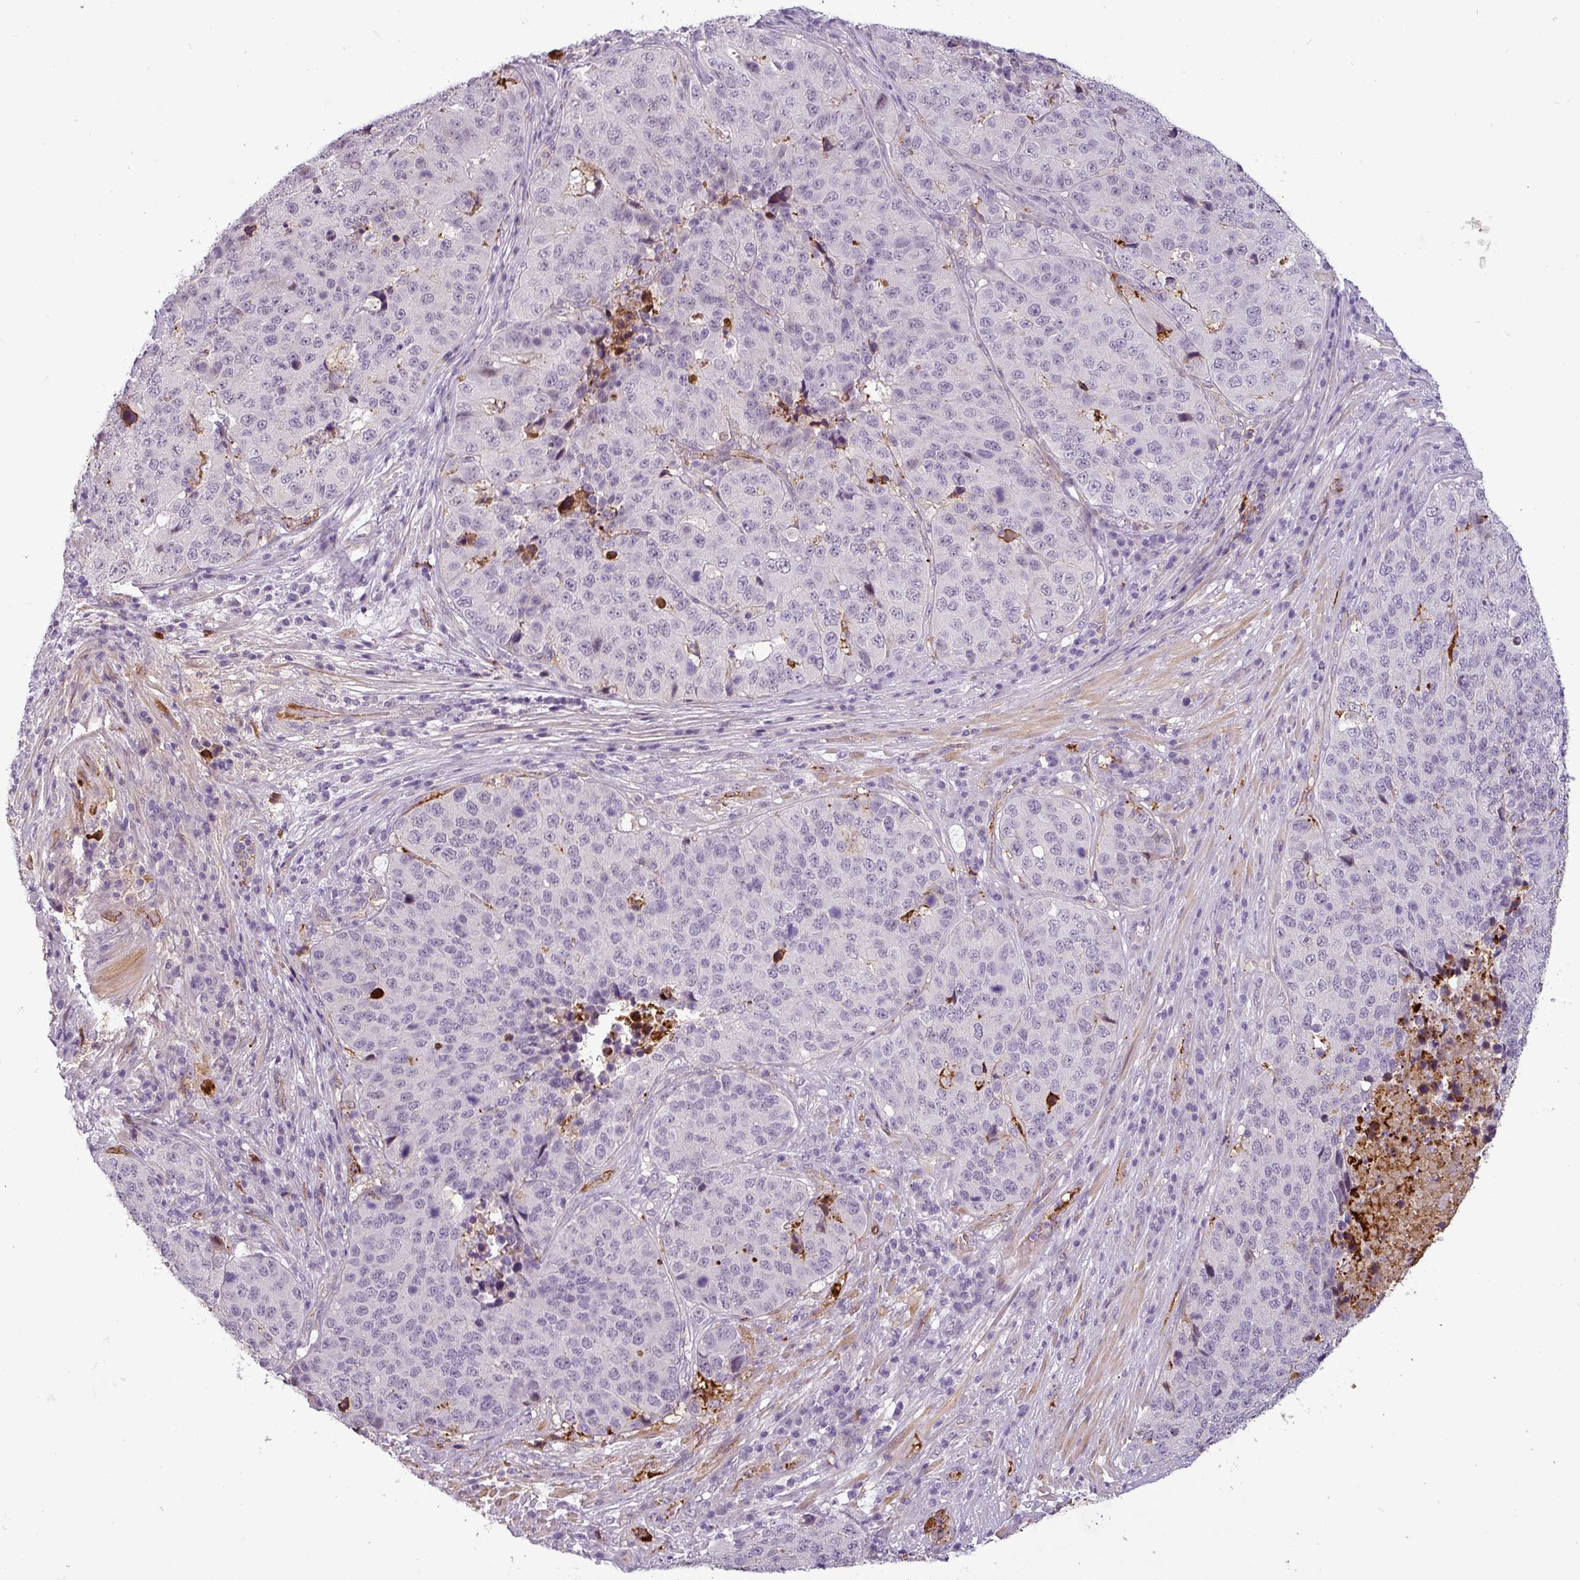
{"staining": {"intensity": "negative", "quantity": "none", "location": "none"}, "tissue": "stomach cancer", "cell_type": "Tumor cells", "image_type": "cancer", "snomed": [{"axis": "morphology", "description": "Adenocarcinoma, NOS"}, {"axis": "topography", "description": "Stomach"}], "caption": "Protein analysis of stomach adenocarcinoma displays no significant expression in tumor cells.", "gene": "APOC1", "patient": {"sex": "male", "age": 71}}